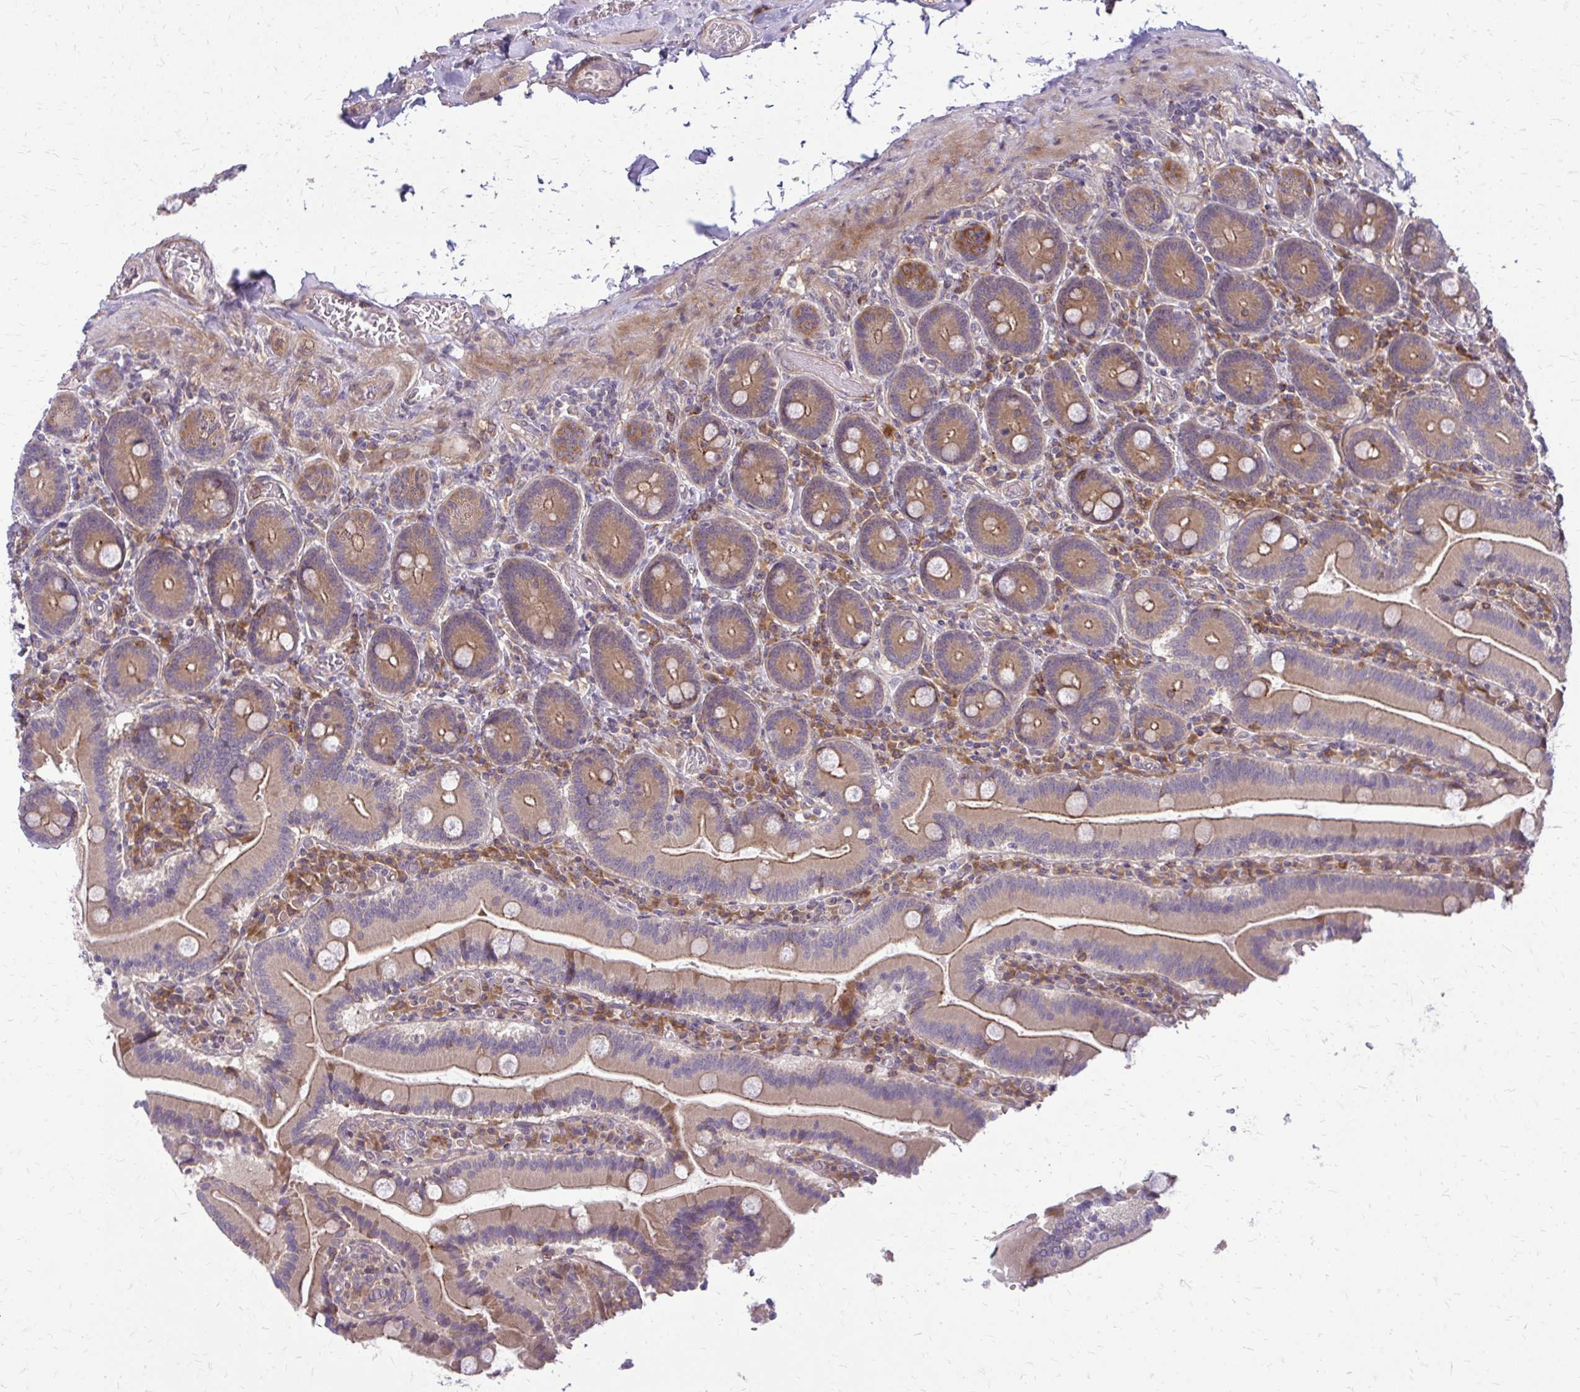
{"staining": {"intensity": "moderate", "quantity": ">75%", "location": "cytoplasmic/membranous"}, "tissue": "duodenum", "cell_type": "Glandular cells", "image_type": "normal", "snomed": [{"axis": "morphology", "description": "Normal tissue, NOS"}, {"axis": "topography", "description": "Duodenum"}], "caption": "Immunohistochemical staining of unremarkable duodenum shows medium levels of moderate cytoplasmic/membranous expression in approximately >75% of glandular cells. (DAB IHC with brightfield microscopy, high magnification).", "gene": "OXNAD1", "patient": {"sex": "female", "age": 62}}